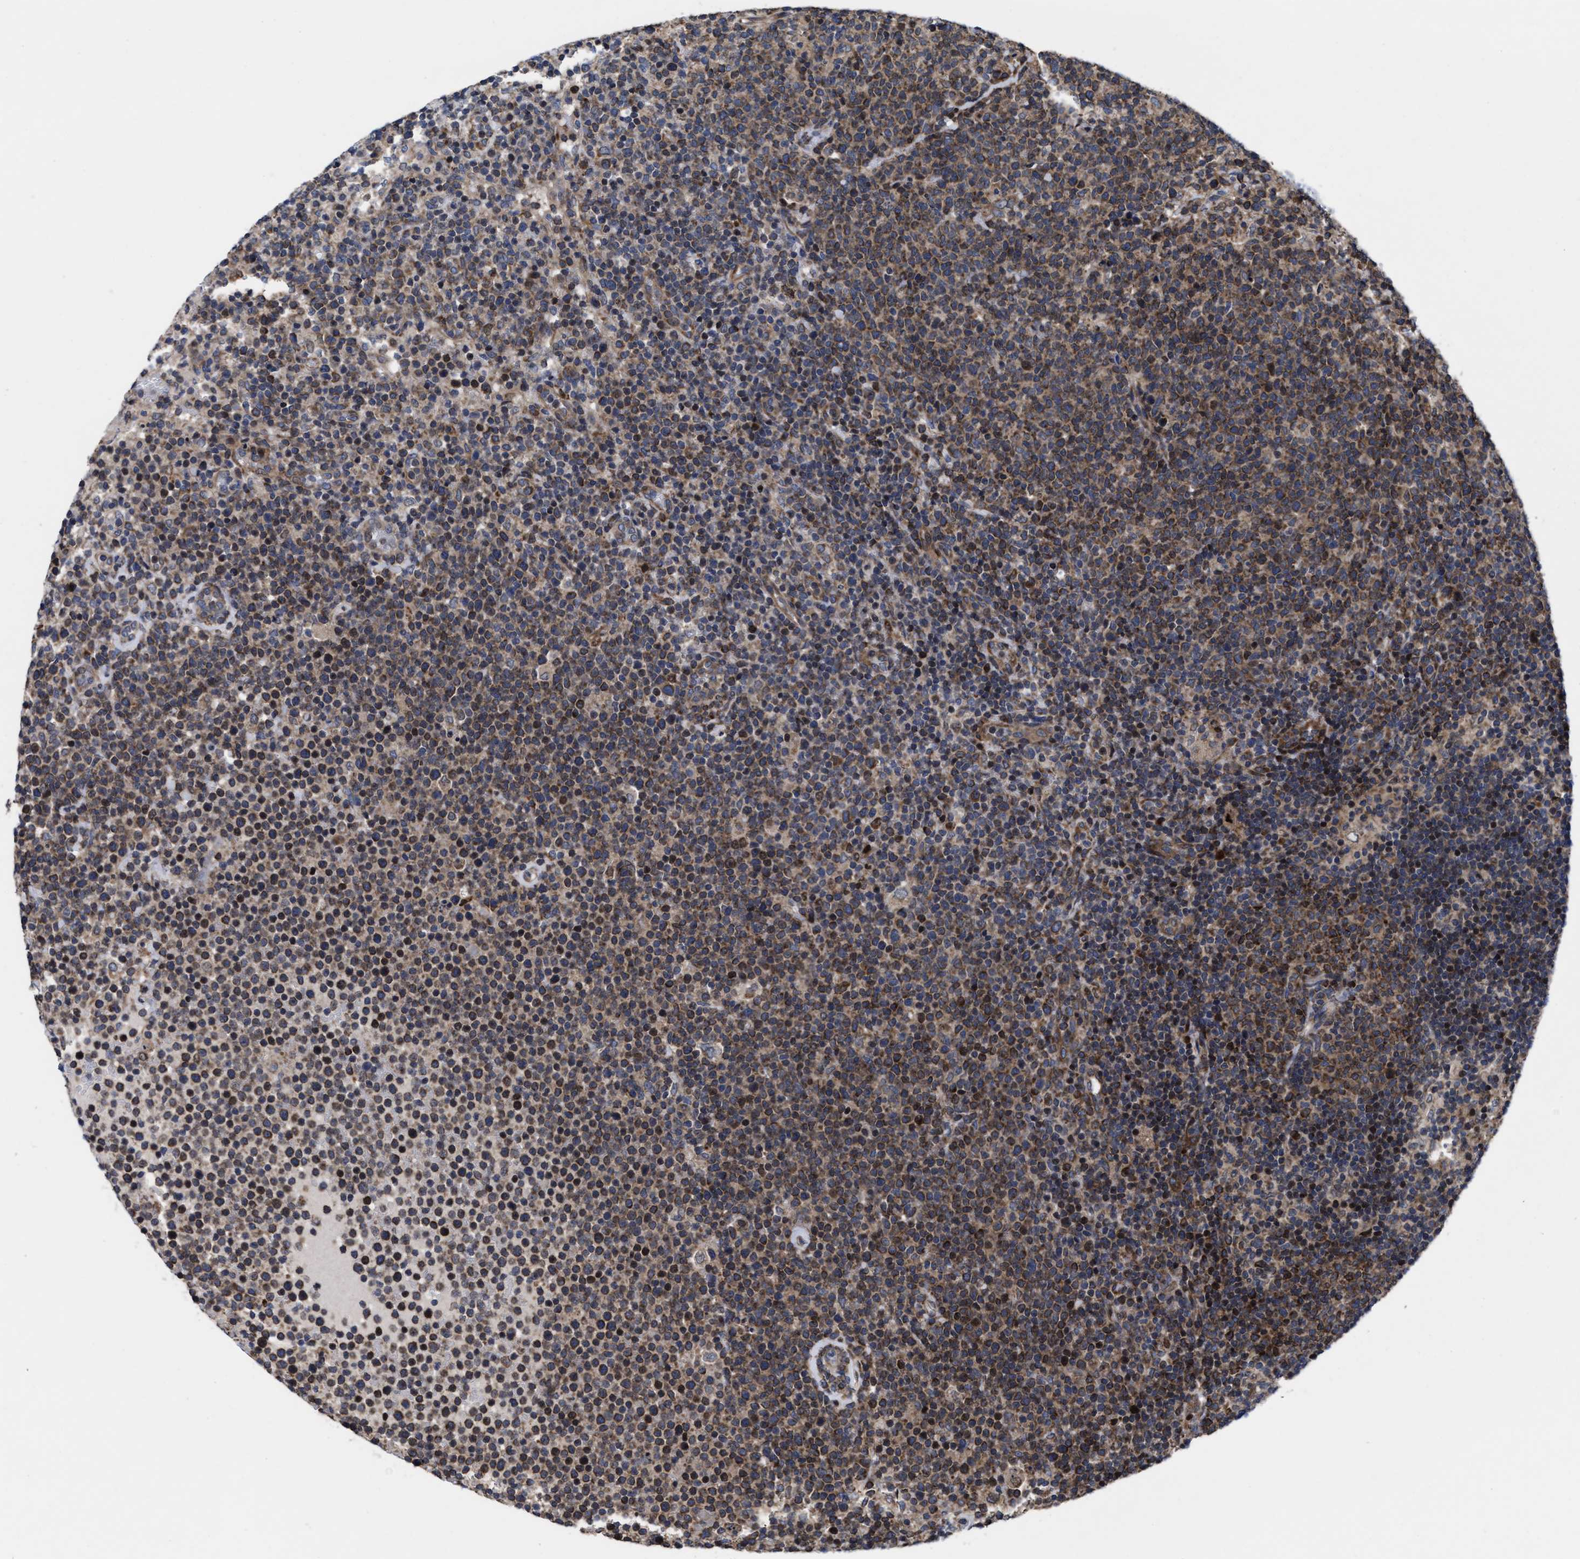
{"staining": {"intensity": "moderate", "quantity": ">75%", "location": "cytoplasmic/membranous"}, "tissue": "lymphoma", "cell_type": "Tumor cells", "image_type": "cancer", "snomed": [{"axis": "morphology", "description": "Malignant lymphoma, non-Hodgkin's type, High grade"}, {"axis": "topography", "description": "Lymph node"}], "caption": "Immunohistochemical staining of human lymphoma shows medium levels of moderate cytoplasmic/membranous protein expression in approximately >75% of tumor cells.", "gene": "MRPL50", "patient": {"sex": "male", "age": 61}}